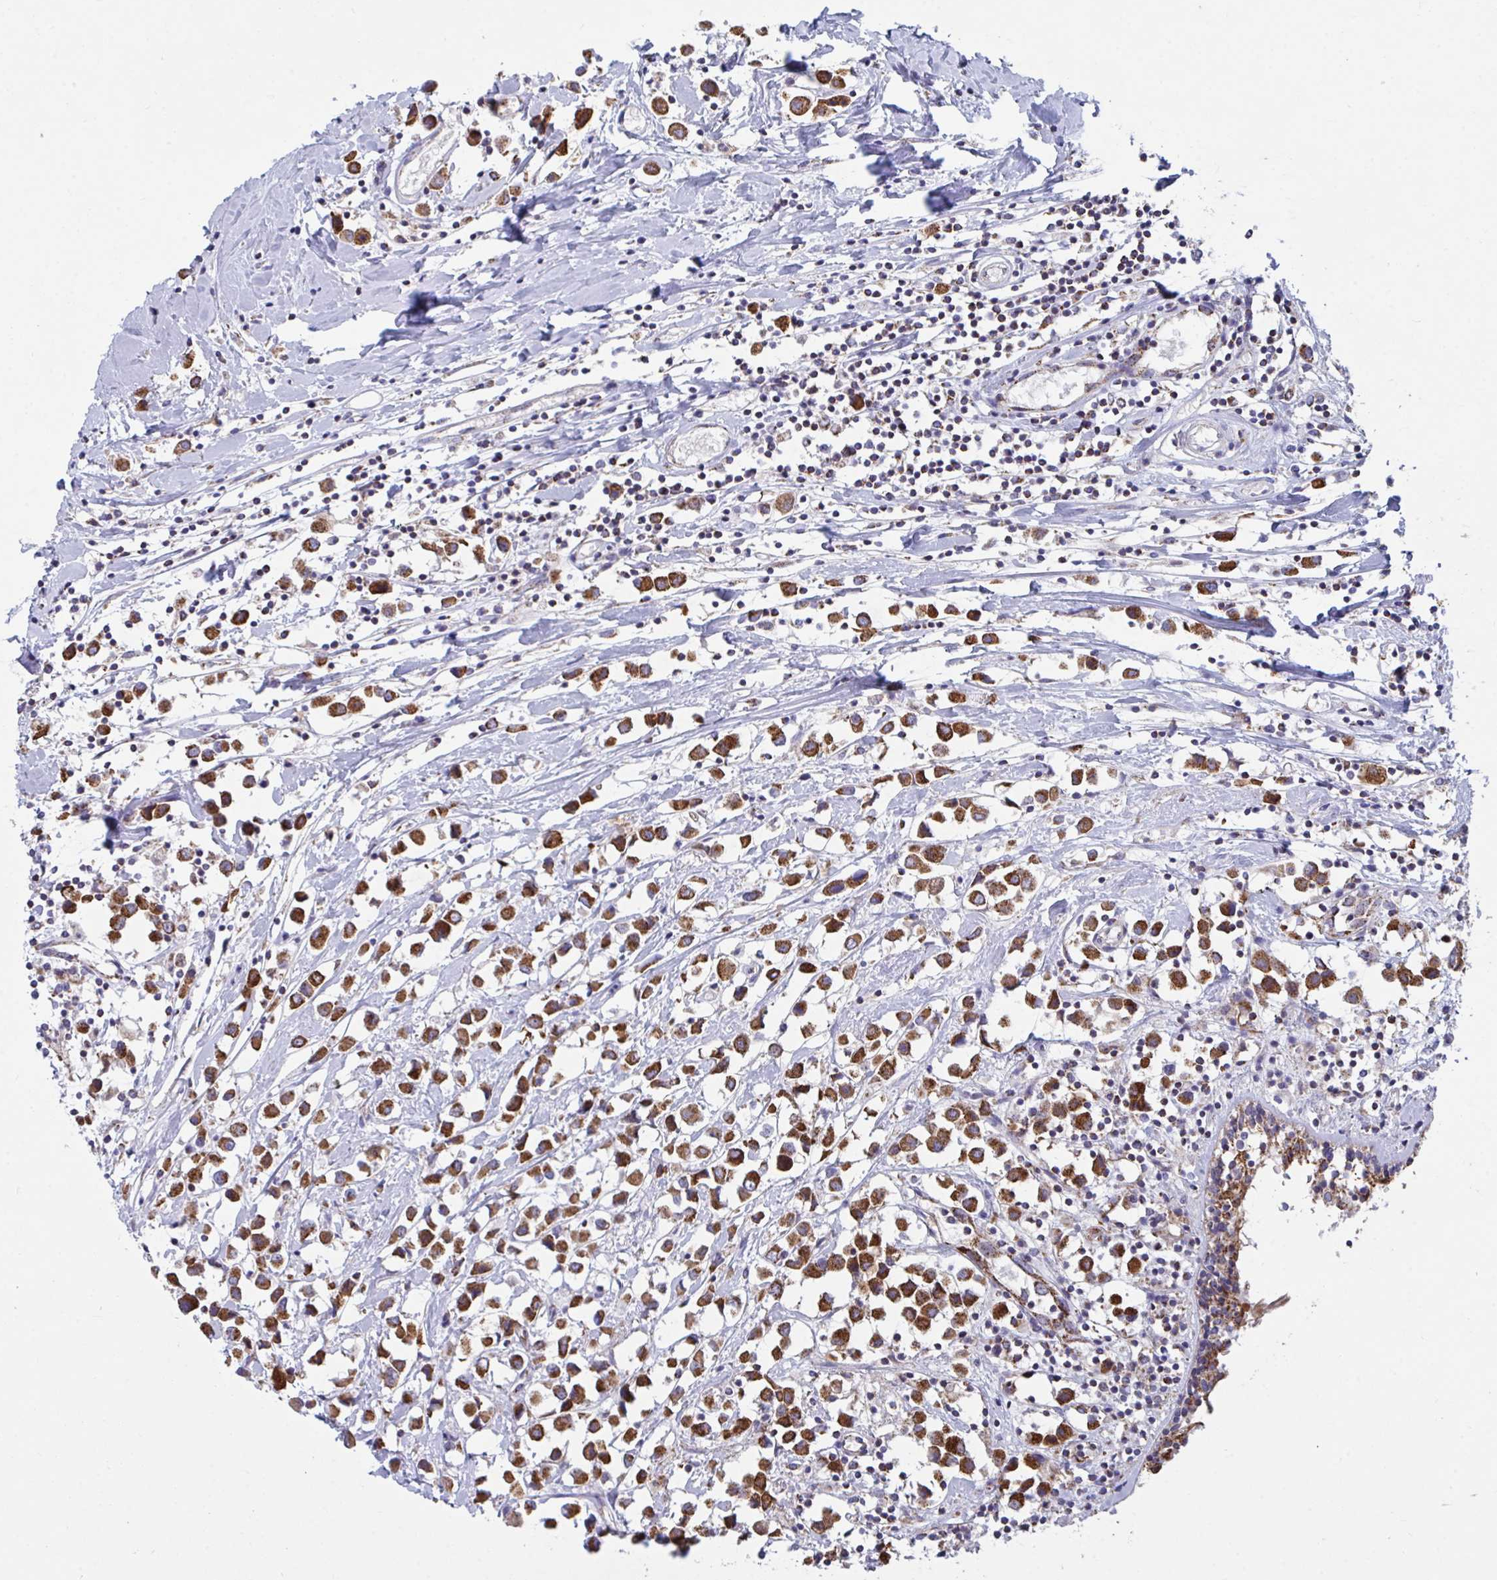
{"staining": {"intensity": "strong", "quantity": ">75%", "location": "cytoplasmic/membranous"}, "tissue": "breast cancer", "cell_type": "Tumor cells", "image_type": "cancer", "snomed": [{"axis": "morphology", "description": "Duct carcinoma"}, {"axis": "topography", "description": "Breast"}], "caption": "Breast cancer (infiltrating ductal carcinoma) stained with immunohistochemistry (IHC) displays strong cytoplasmic/membranous positivity in approximately >75% of tumor cells.", "gene": "BCAT2", "patient": {"sex": "female", "age": 61}}